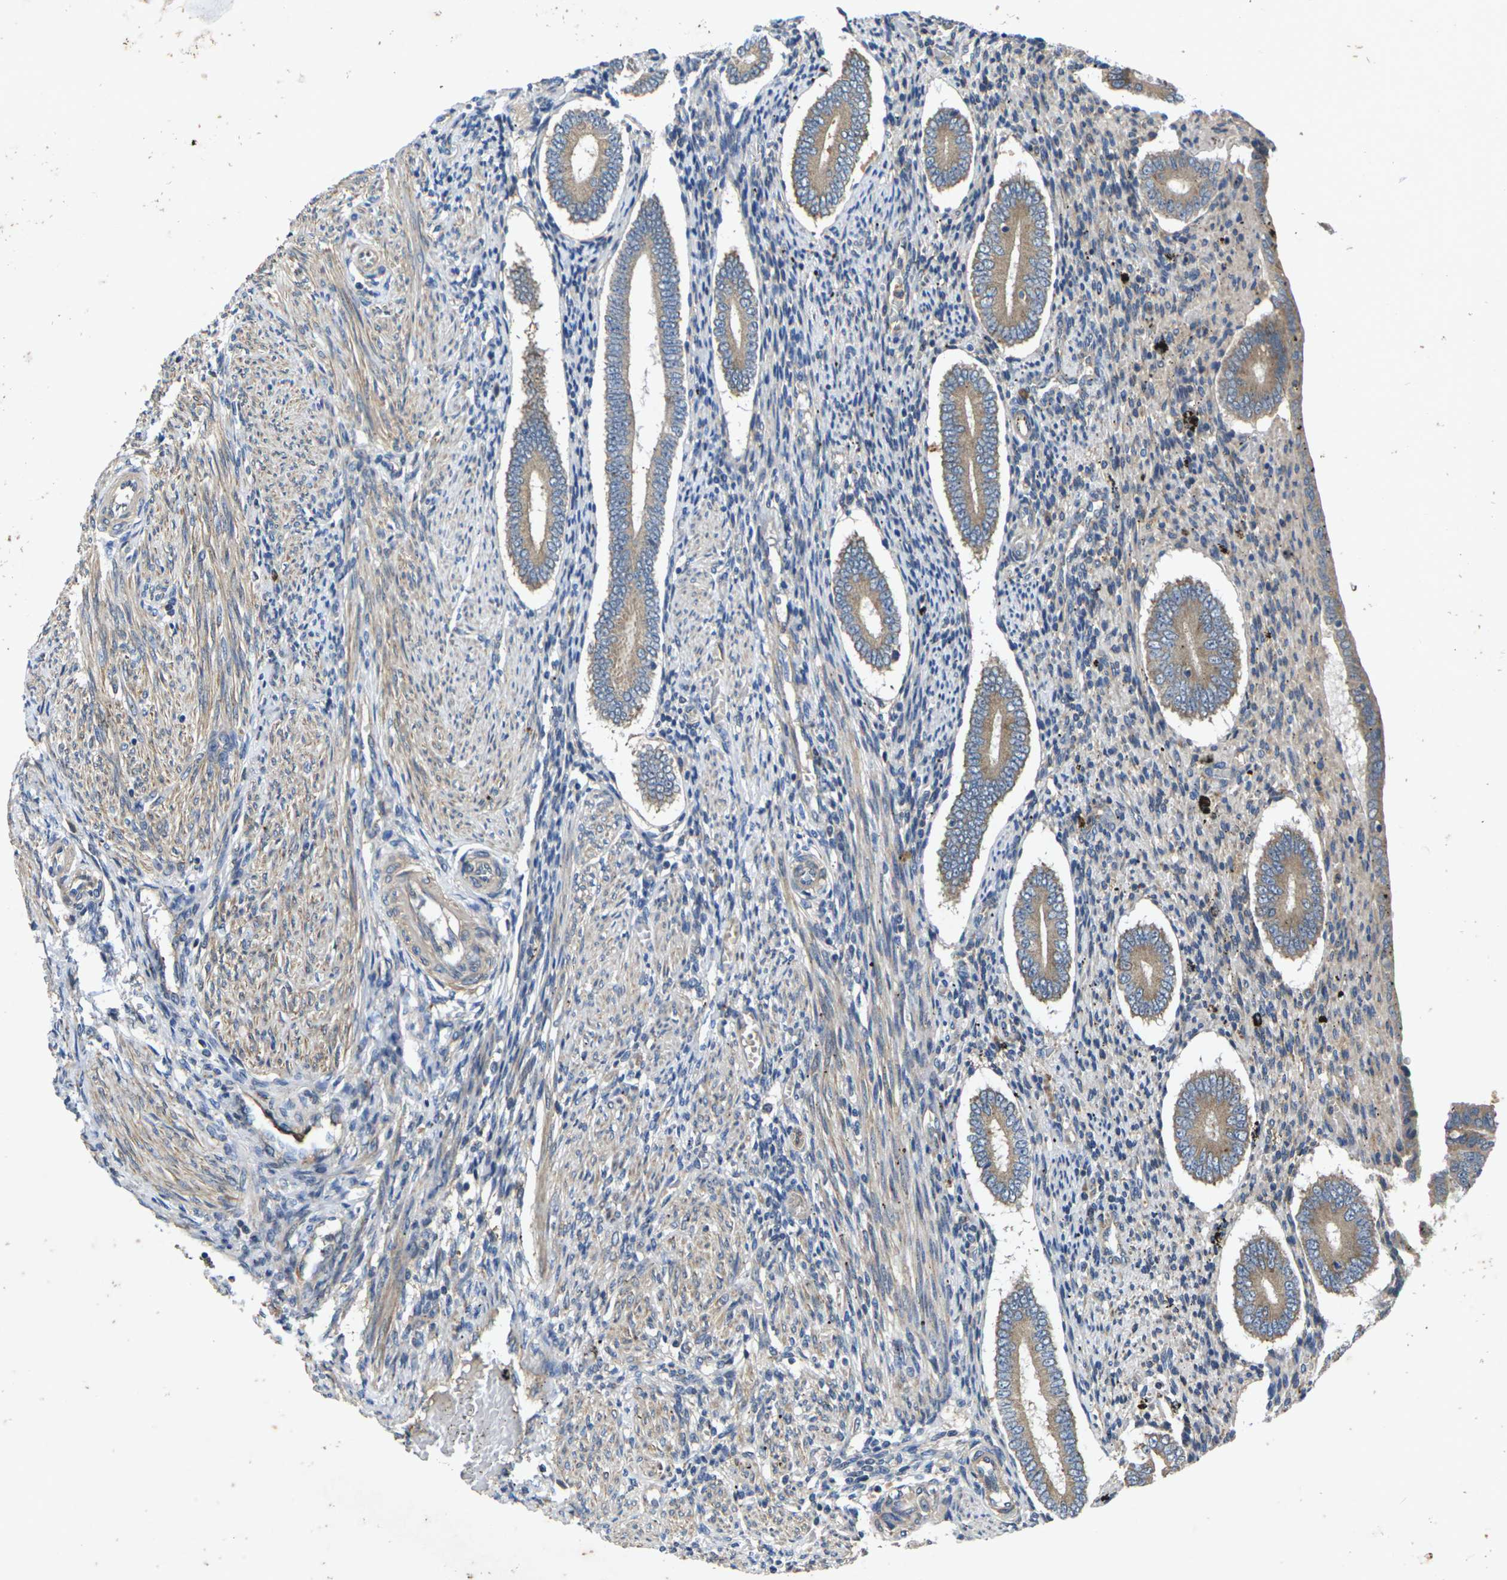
{"staining": {"intensity": "negative", "quantity": "none", "location": "none"}, "tissue": "endometrium", "cell_type": "Cells in endometrial stroma", "image_type": "normal", "snomed": [{"axis": "morphology", "description": "Normal tissue, NOS"}, {"axis": "topography", "description": "Endometrium"}], "caption": "Cells in endometrial stroma show no significant protein staining in benign endometrium. (Brightfield microscopy of DAB (3,3'-diaminobenzidine) immunohistochemistry at high magnification).", "gene": "KIF1B", "patient": {"sex": "female", "age": 42}}